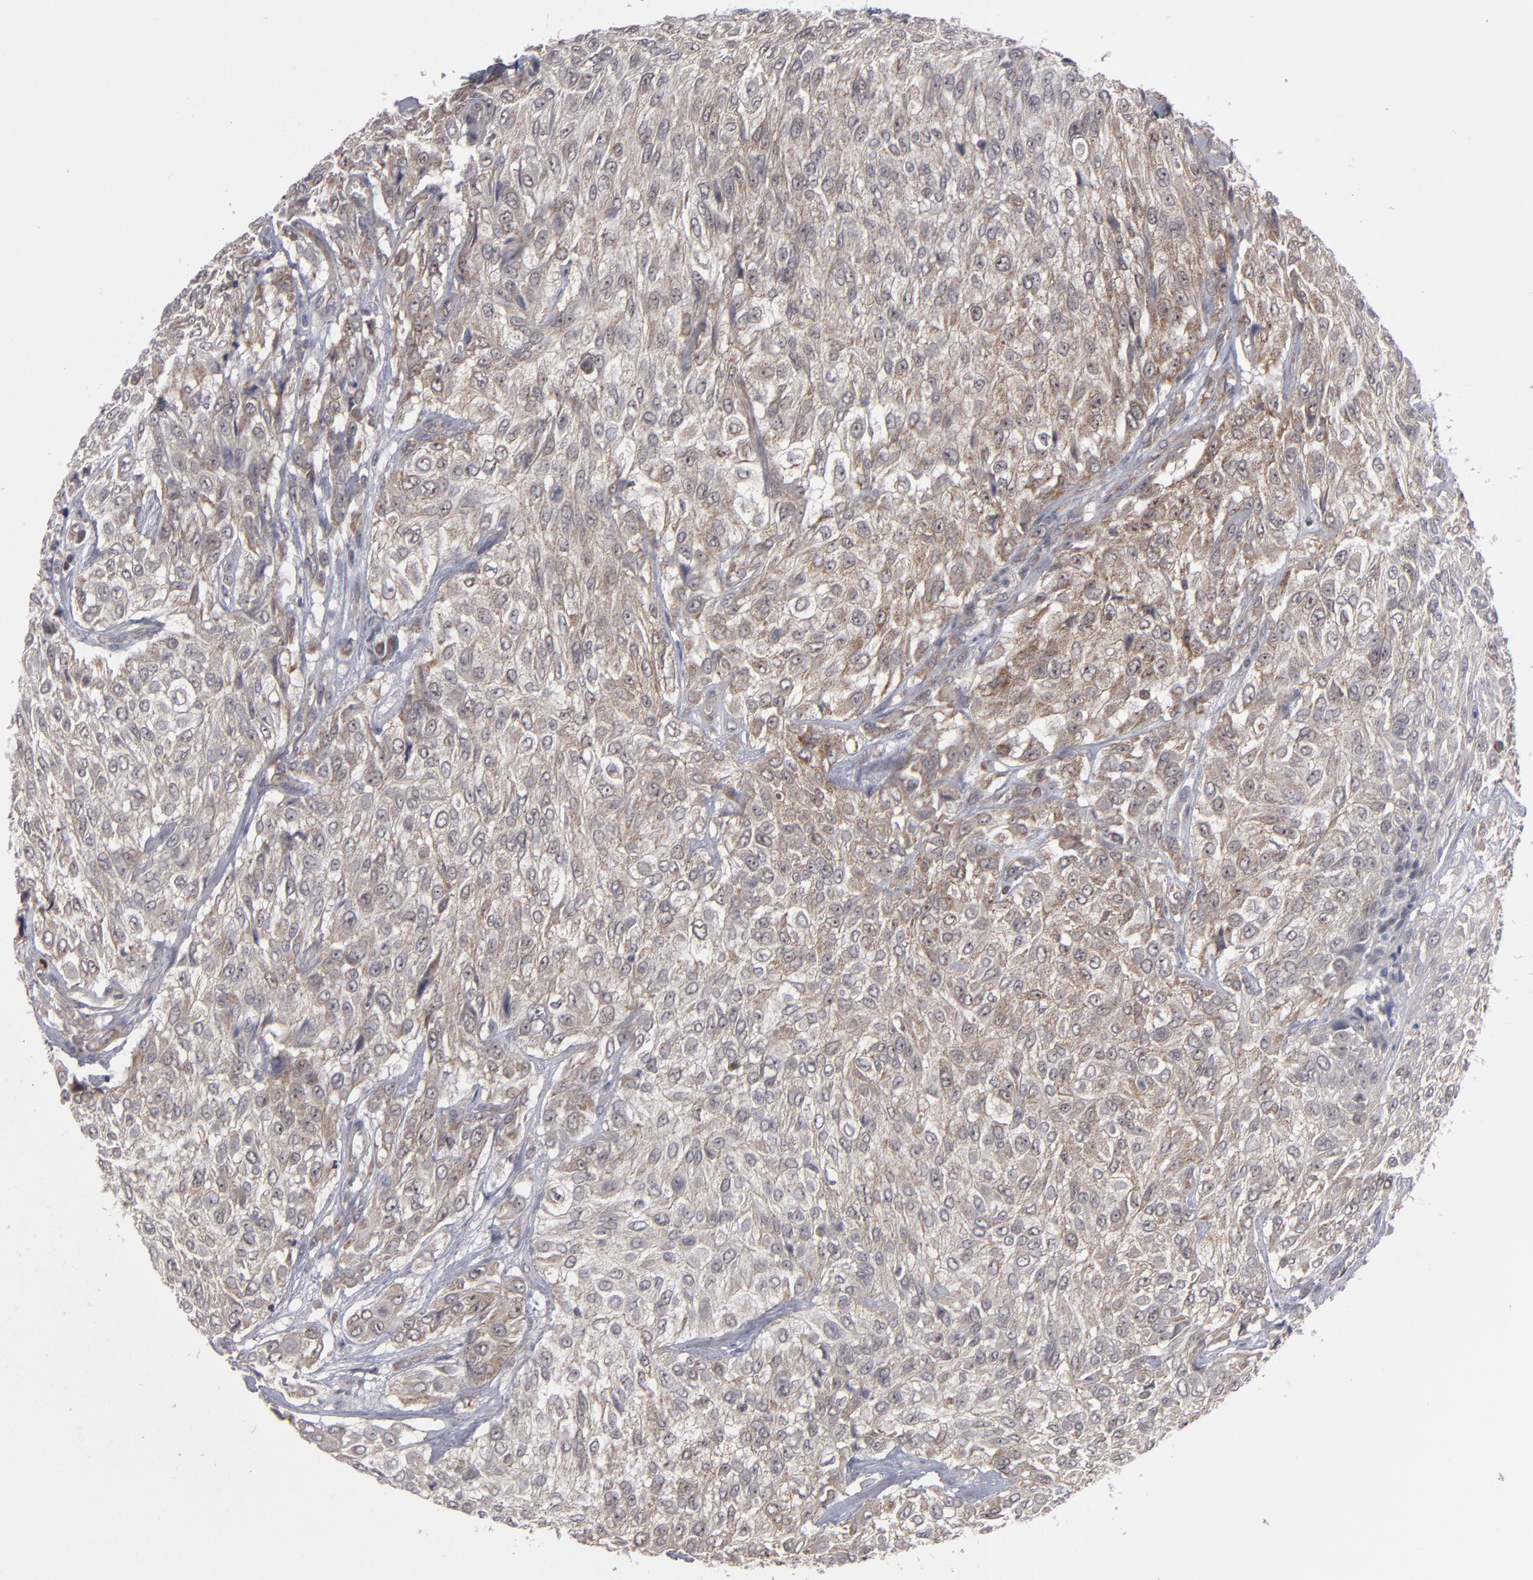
{"staining": {"intensity": "weak", "quantity": ">75%", "location": "cytoplasmic/membranous"}, "tissue": "urothelial cancer", "cell_type": "Tumor cells", "image_type": "cancer", "snomed": [{"axis": "morphology", "description": "Urothelial carcinoma, High grade"}, {"axis": "topography", "description": "Urinary bladder"}], "caption": "Protein expression analysis of urothelial cancer demonstrates weak cytoplasmic/membranous staining in about >75% of tumor cells. (DAB (3,3'-diaminobenzidine) = brown stain, brightfield microscopy at high magnification).", "gene": "GLCCI1", "patient": {"sex": "male", "age": 57}}